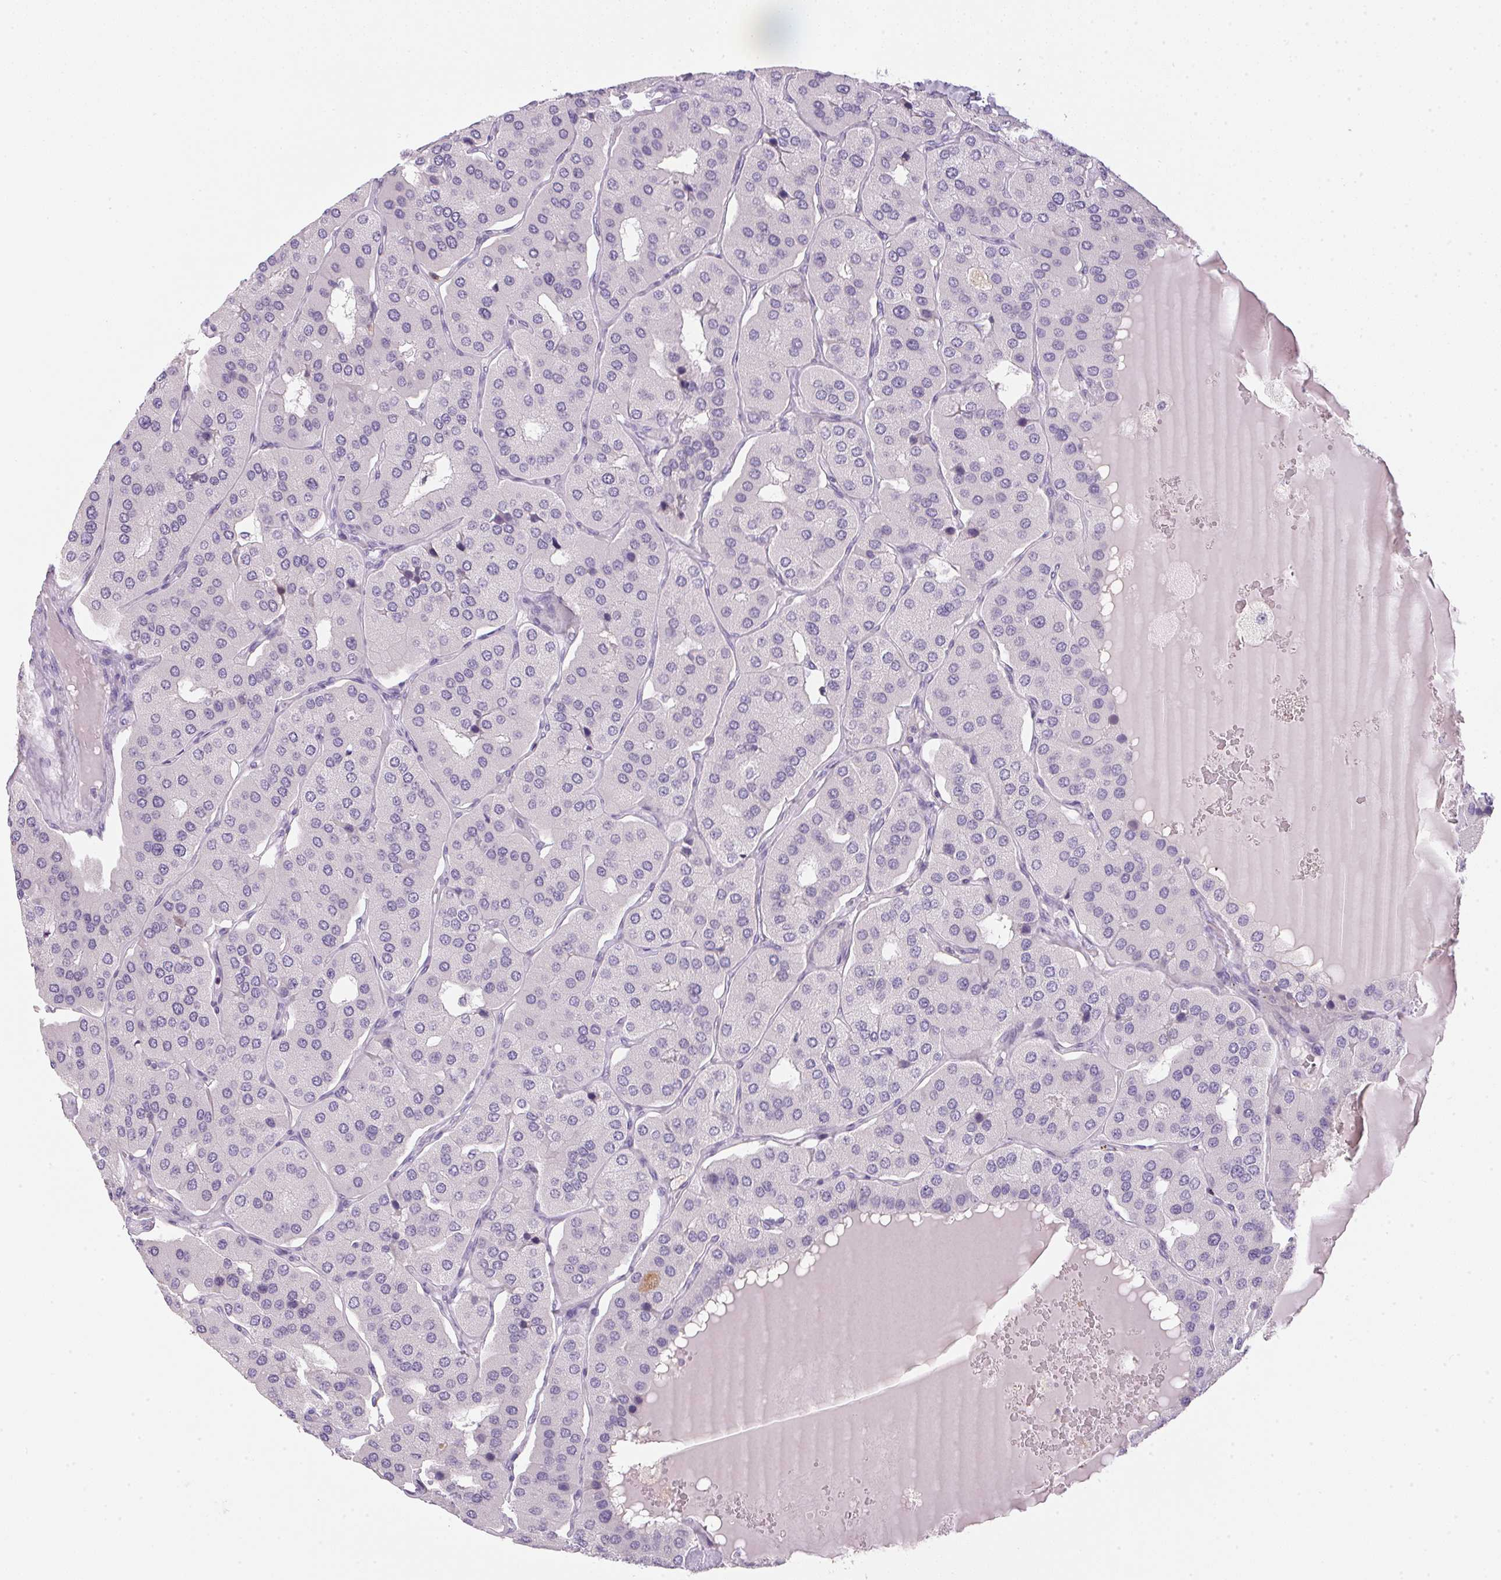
{"staining": {"intensity": "negative", "quantity": "none", "location": "none"}, "tissue": "parathyroid gland", "cell_type": "Glandular cells", "image_type": "normal", "snomed": [{"axis": "morphology", "description": "Normal tissue, NOS"}, {"axis": "morphology", "description": "Adenoma, NOS"}, {"axis": "topography", "description": "Parathyroid gland"}], "caption": "This micrograph is of benign parathyroid gland stained with immunohistochemistry (IHC) to label a protein in brown with the nuclei are counter-stained blue. There is no positivity in glandular cells.", "gene": "ECPAS", "patient": {"sex": "female", "age": 86}}